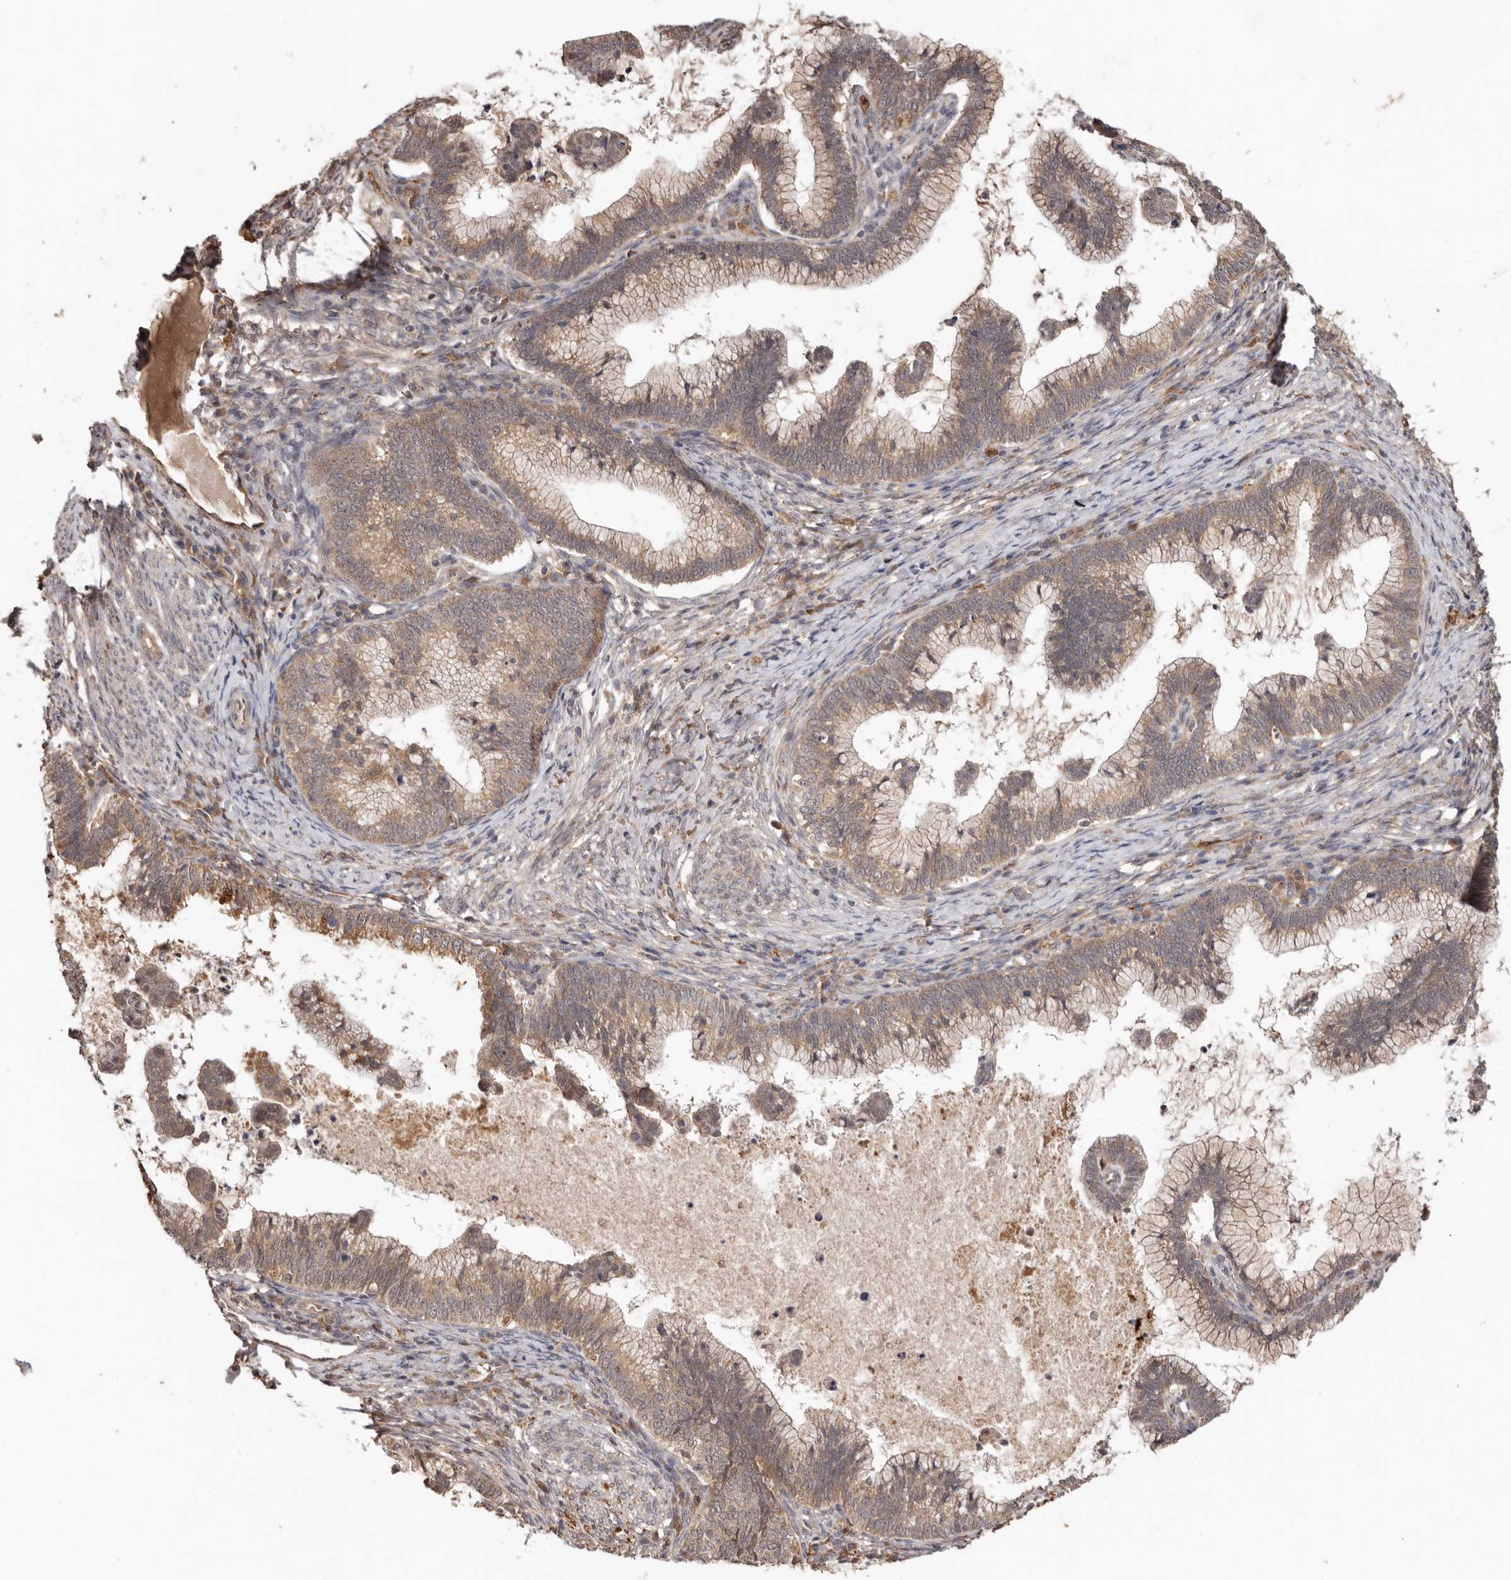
{"staining": {"intensity": "moderate", "quantity": ">75%", "location": "cytoplasmic/membranous"}, "tissue": "cervical cancer", "cell_type": "Tumor cells", "image_type": "cancer", "snomed": [{"axis": "morphology", "description": "Adenocarcinoma, NOS"}, {"axis": "topography", "description": "Cervix"}], "caption": "IHC of cervical adenocarcinoma displays medium levels of moderate cytoplasmic/membranous expression in about >75% of tumor cells. (DAB IHC with brightfield microscopy, high magnification).", "gene": "RSPO2", "patient": {"sex": "female", "age": 36}}